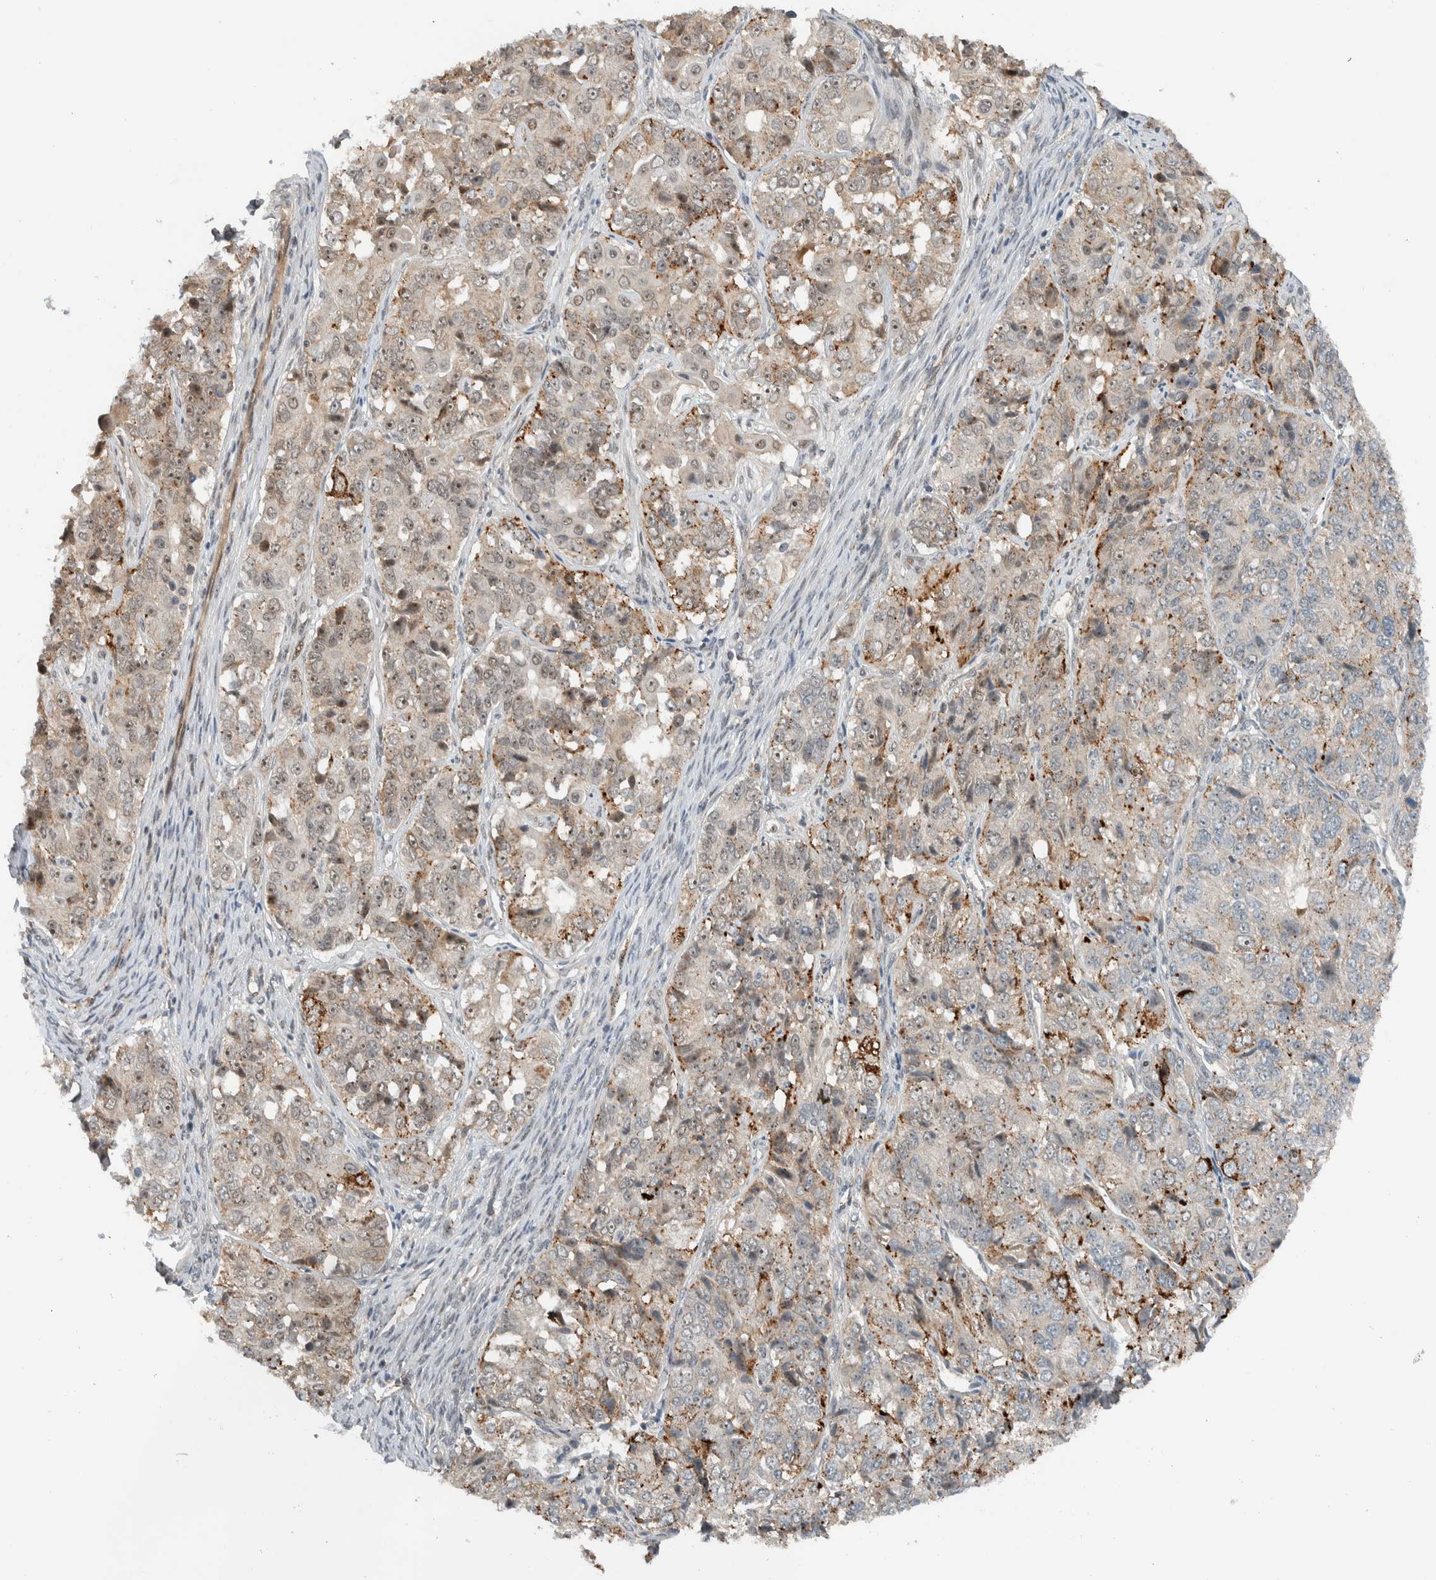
{"staining": {"intensity": "moderate", "quantity": "25%-75%", "location": "cytoplasmic/membranous,nuclear"}, "tissue": "ovarian cancer", "cell_type": "Tumor cells", "image_type": "cancer", "snomed": [{"axis": "morphology", "description": "Carcinoma, endometroid"}, {"axis": "topography", "description": "Ovary"}], "caption": "Ovarian cancer stained with immunohistochemistry (IHC) exhibits moderate cytoplasmic/membranous and nuclear positivity in about 25%-75% of tumor cells.", "gene": "ZFP91", "patient": {"sex": "female", "age": 51}}